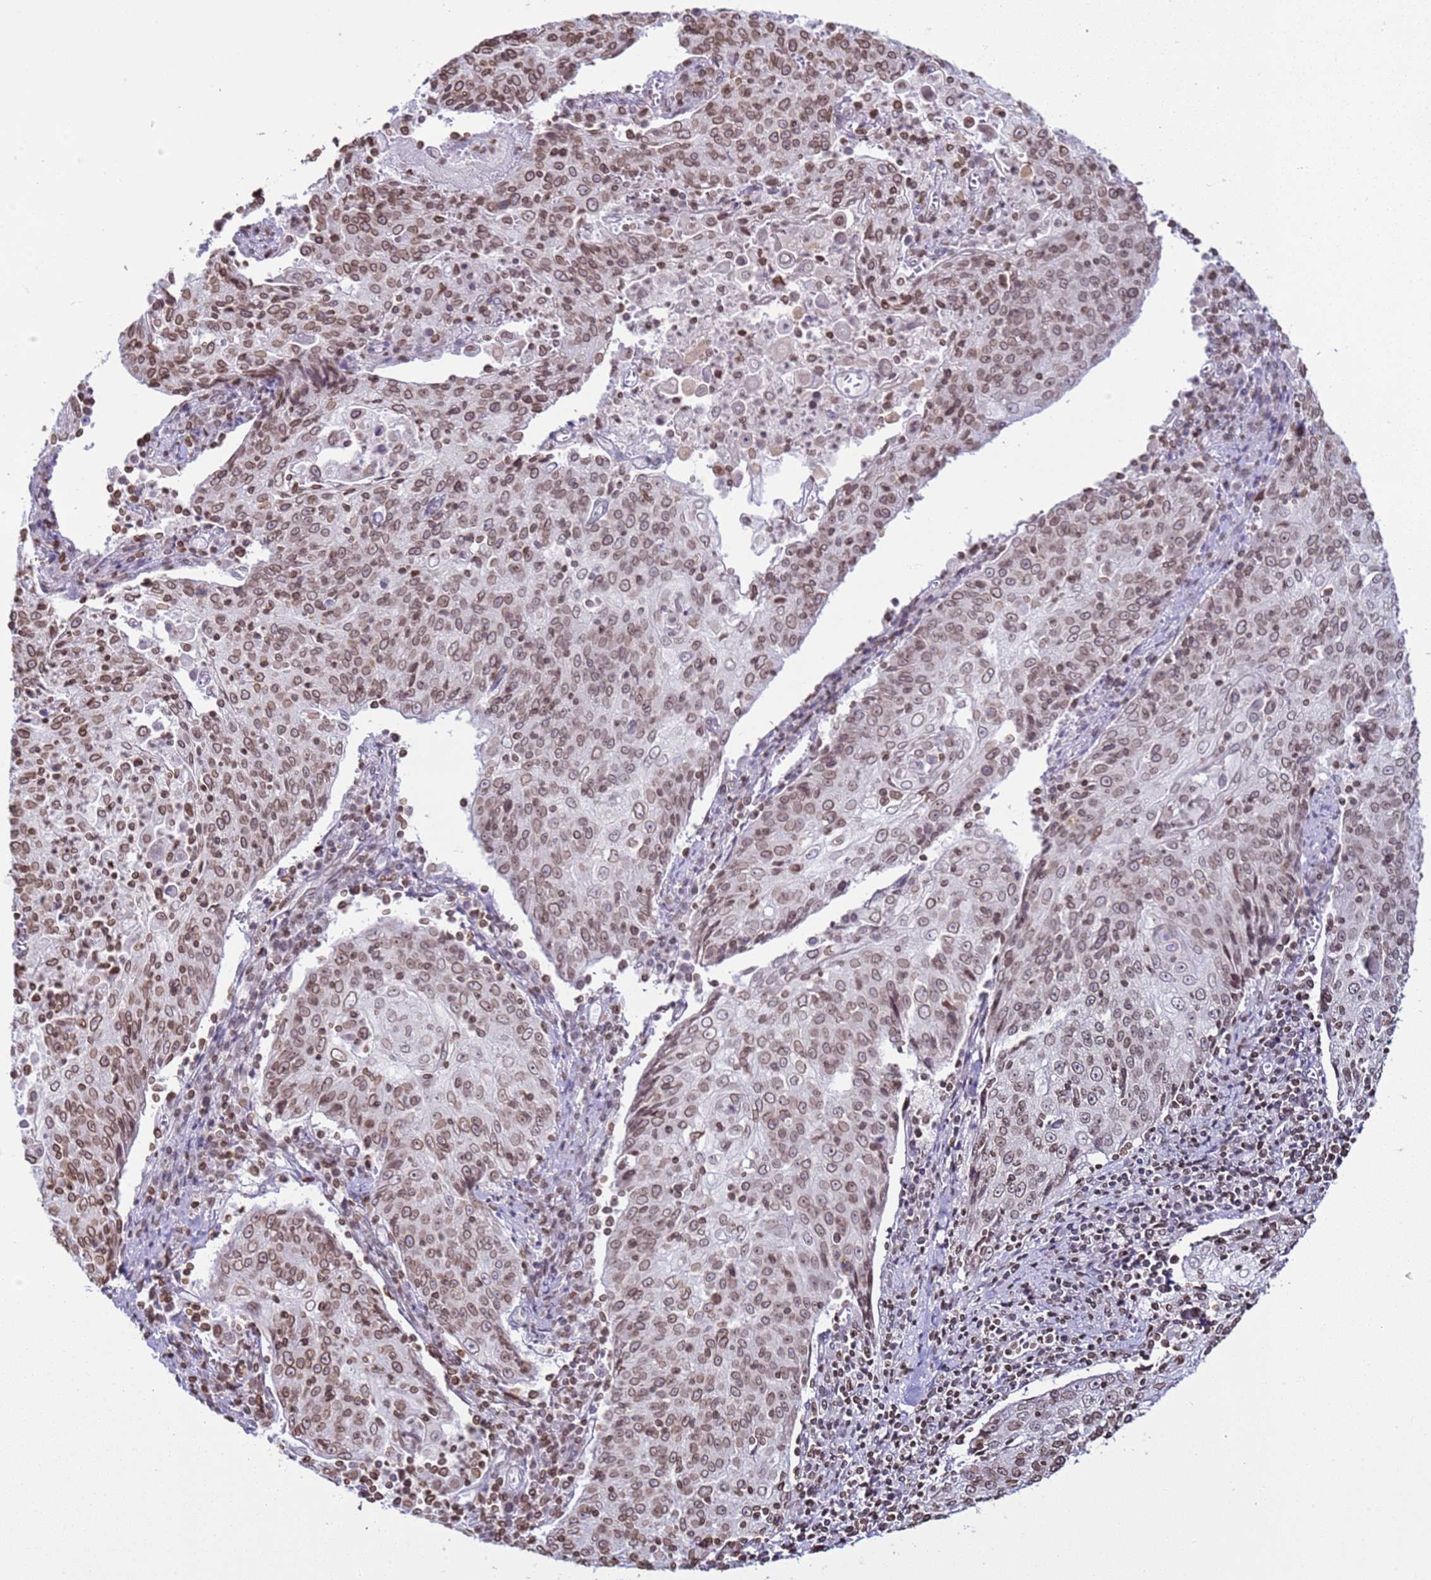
{"staining": {"intensity": "moderate", "quantity": ">75%", "location": "cytoplasmic/membranous,nuclear"}, "tissue": "cervical cancer", "cell_type": "Tumor cells", "image_type": "cancer", "snomed": [{"axis": "morphology", "description": "Squamous cell carcinoma, NOS"}, {"axis": "topography", "description": "Cervix"}], "caption": "Immunohistochemistry micrograph of human squamous cell carcinoma (cervical) stained for a protein (brown), which reveals medium levels of moderate cytoplasmic/membranous and nuclear positivity in about >75% of tumor cells.", "gene": "DHX37", "patient": {"sex": "female", "age": 48}}